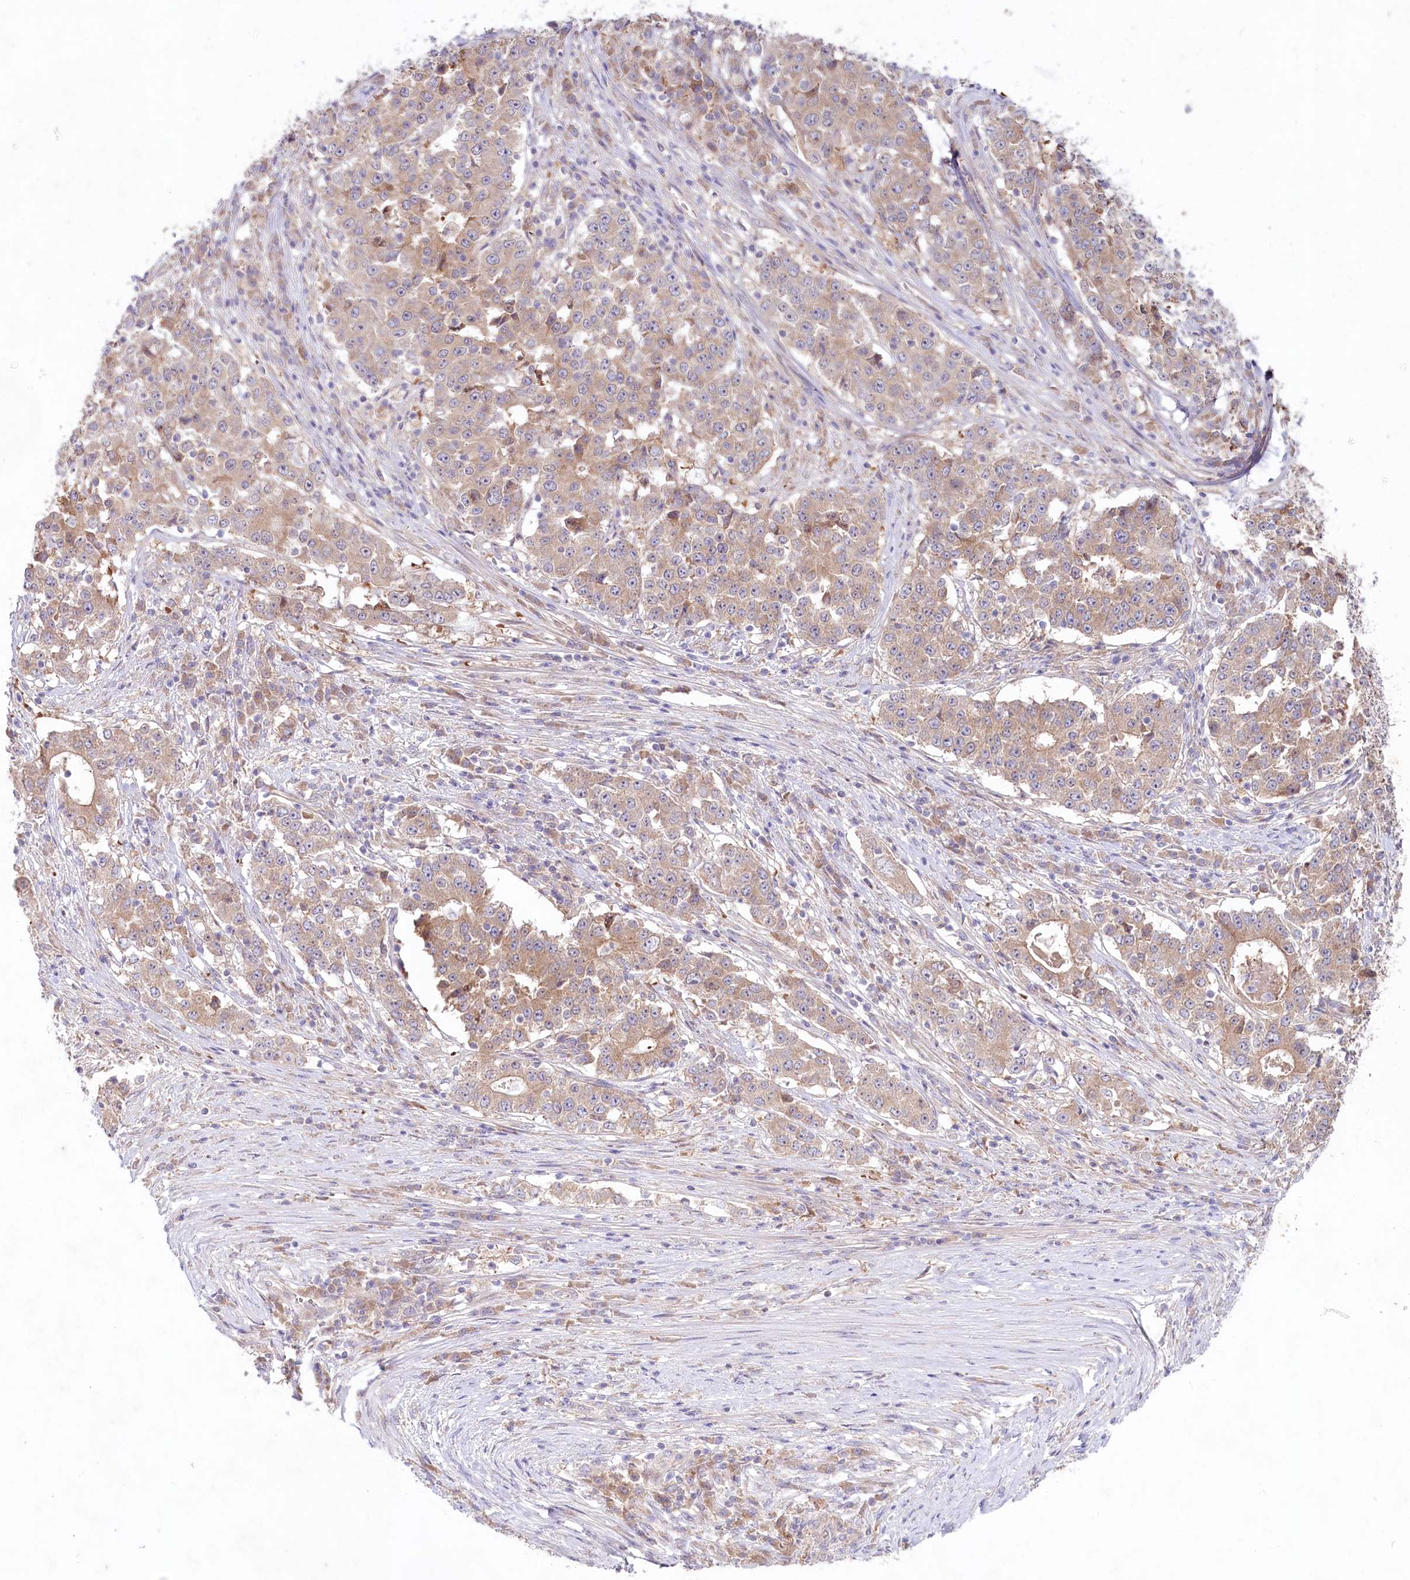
{"staining": {"intensity": "weak", "quantity": ">75%", "location": "cytoplasmic/membranous"}, "tissue": "stomach cancer", "cell_type": "Tumor cells", "image_type": "cancer", "snomed": [{"axis": "morphology", "description": "Adenocarcinoma, NOS"}, {"axis": "topography", "description": "Stomach"}], "caption": "Tumor cells reveal weak cytoplasmic/membranous staining in approximately >75% of cells in stomach cancer.", "gene": "TNIP1", "patient": {"sex": "male", "age": 59}}